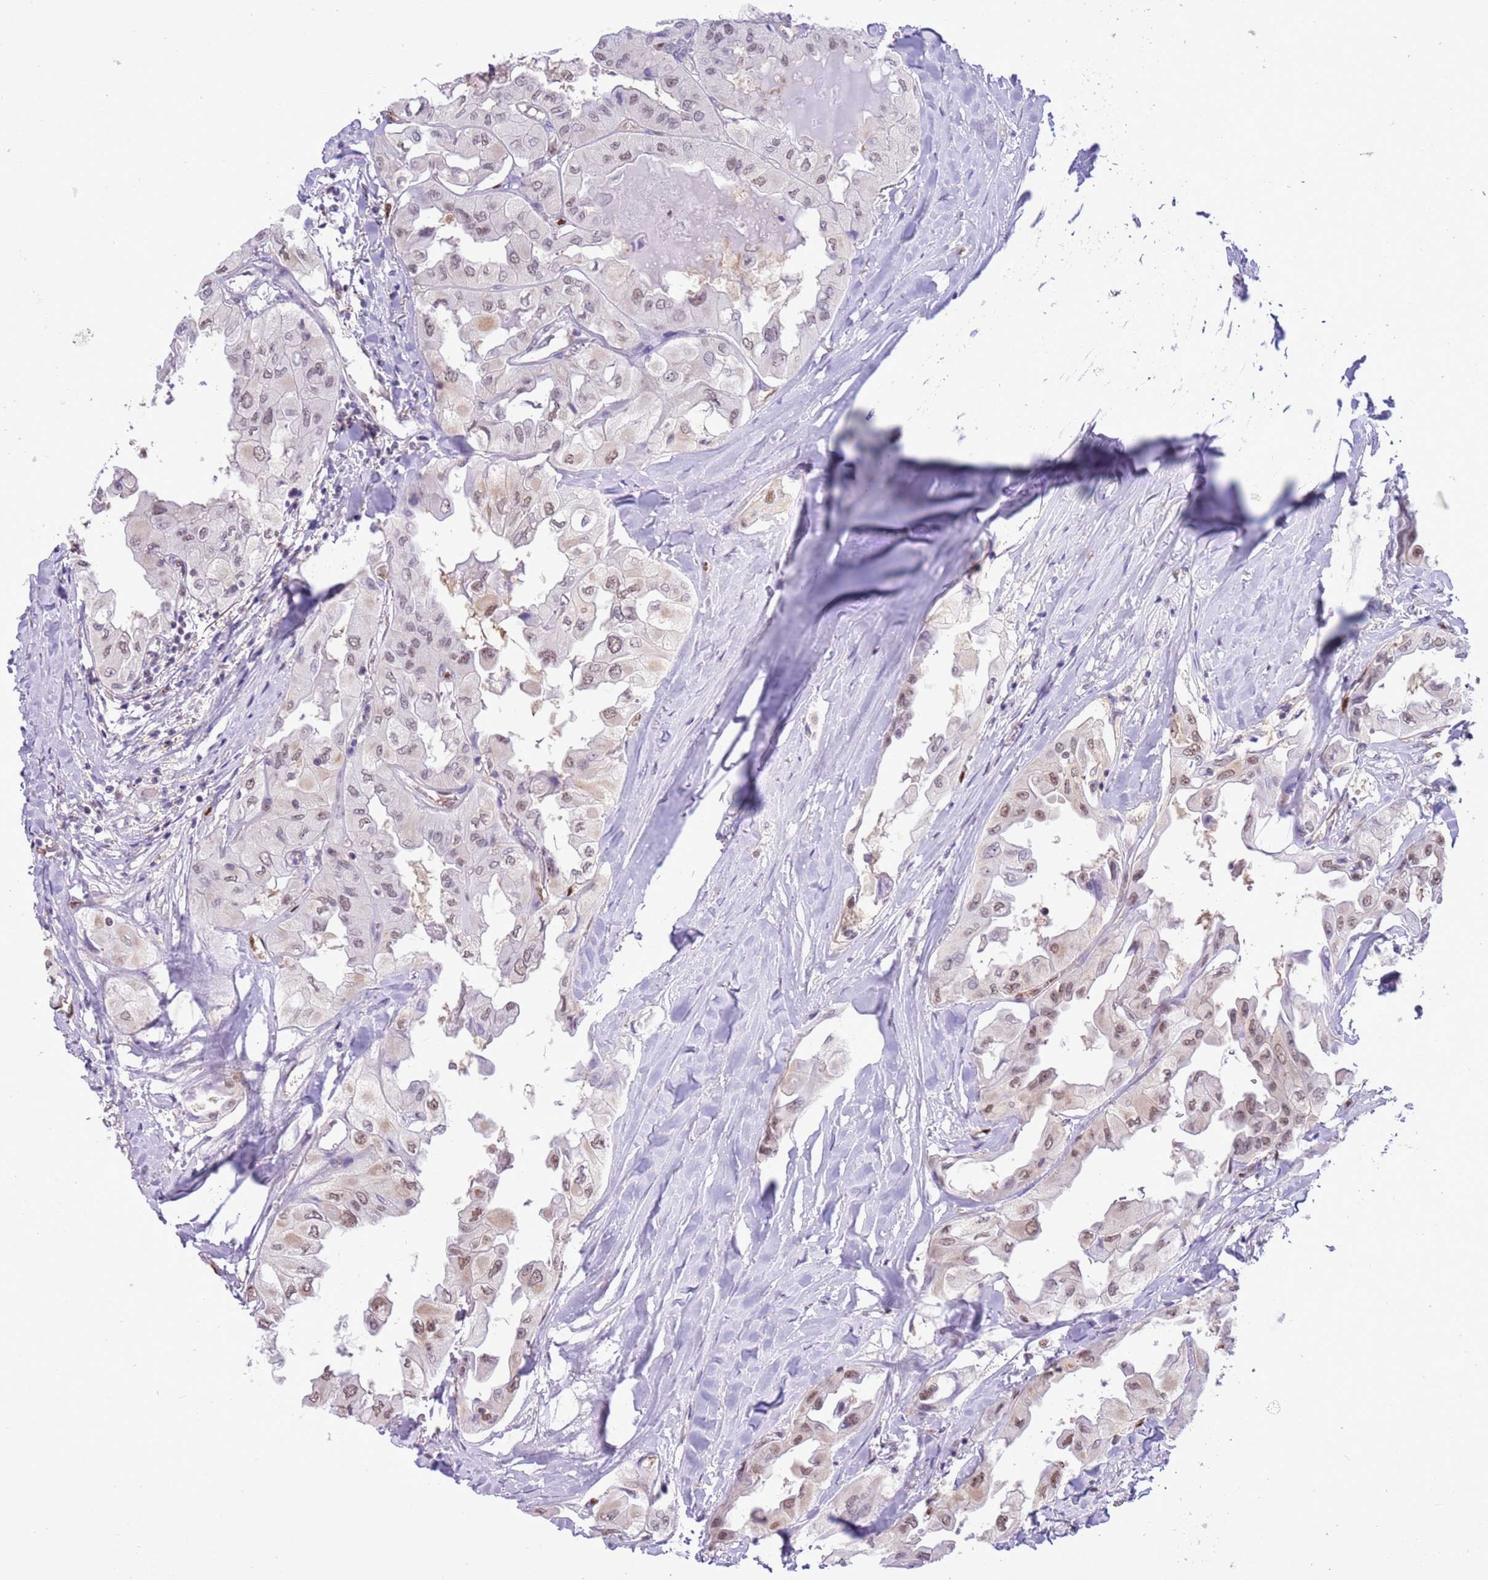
{"staining": {"intensity": "weak", "quantity": ">75%", "location": "nuclear"}, "tissue": "thyroid cancer", "cell_type": "Tumor cells", "image_type": "cancer", "snomed": [{"axis": "morphology", "description": "Normal tissue, NOS"}, {"axis": "morphology", "description": "Papillary adenocarcinoma, NOS"}, {"axis": "topography", "description": "Thyroid gland"}], "caption": "The histopathology image reveals immunohistochemical staining of thyroid papillary adenocarcinoma. There is weak nuclear staining is appreciated in approximately >75% of tumor cells.", "gene": "DDI2", "patient": {"sex": "female", "age": 59}}